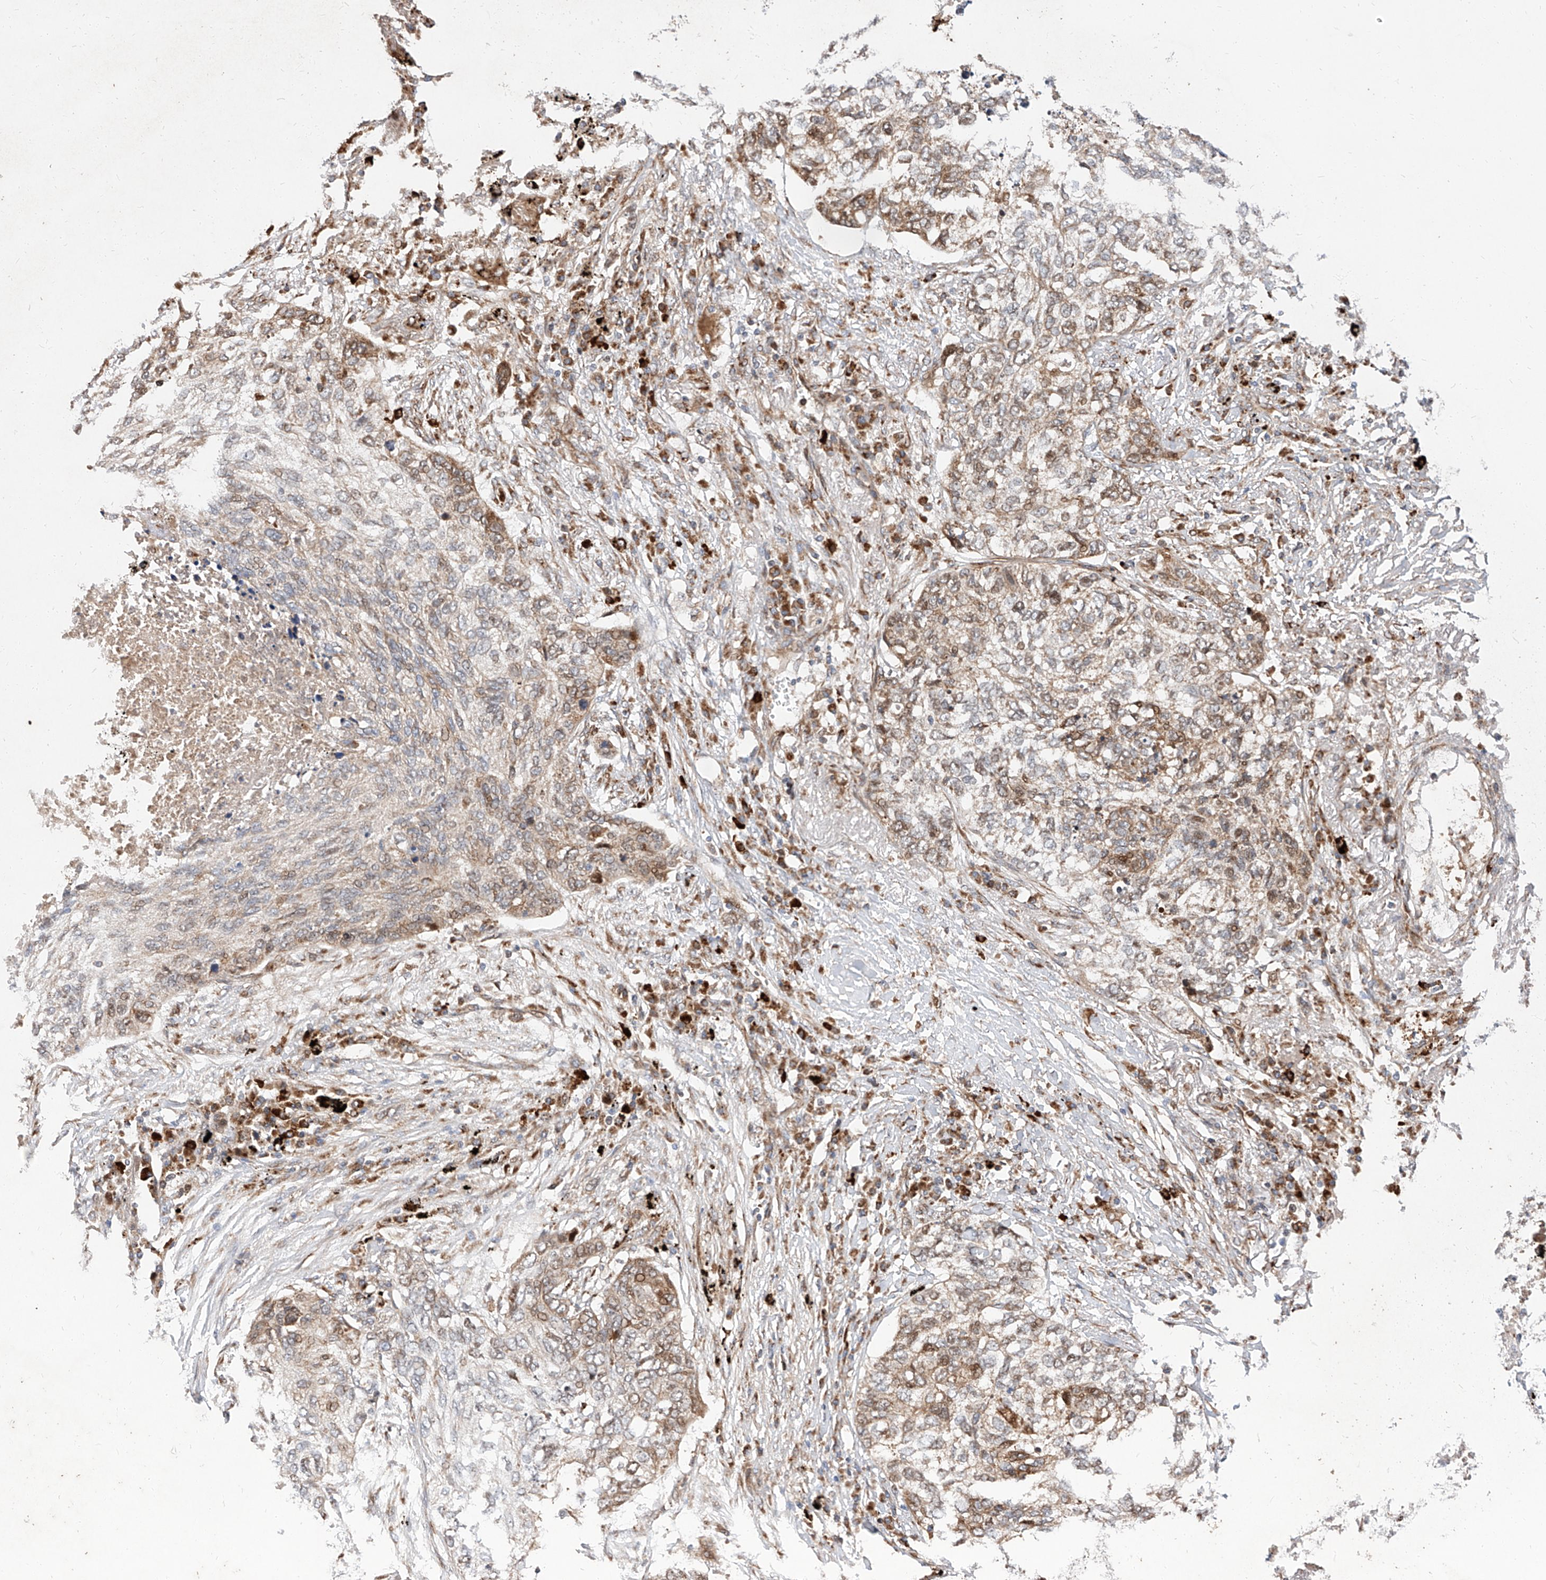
{"staining": {"intensity": "moderate", "quantity": "<25%", "location": "cytoplasmic/membranous,nuclear"}, "tissue": "lung cancer", "cell_type": "Tumor cells", "image_type": "cancer", "snomed": [{"axis": "morphology", "description": "Squamous cell carcinoma, NOS"}, {"axis": "topography", "description": "Lung"}], "caption": "Lung cancer (squamous cell carcinoma) stained with a protein marker shows moderate staining in tumor cells.", "gene": "DIRAS3", "patient": {"sex": "female", "age": 63}}